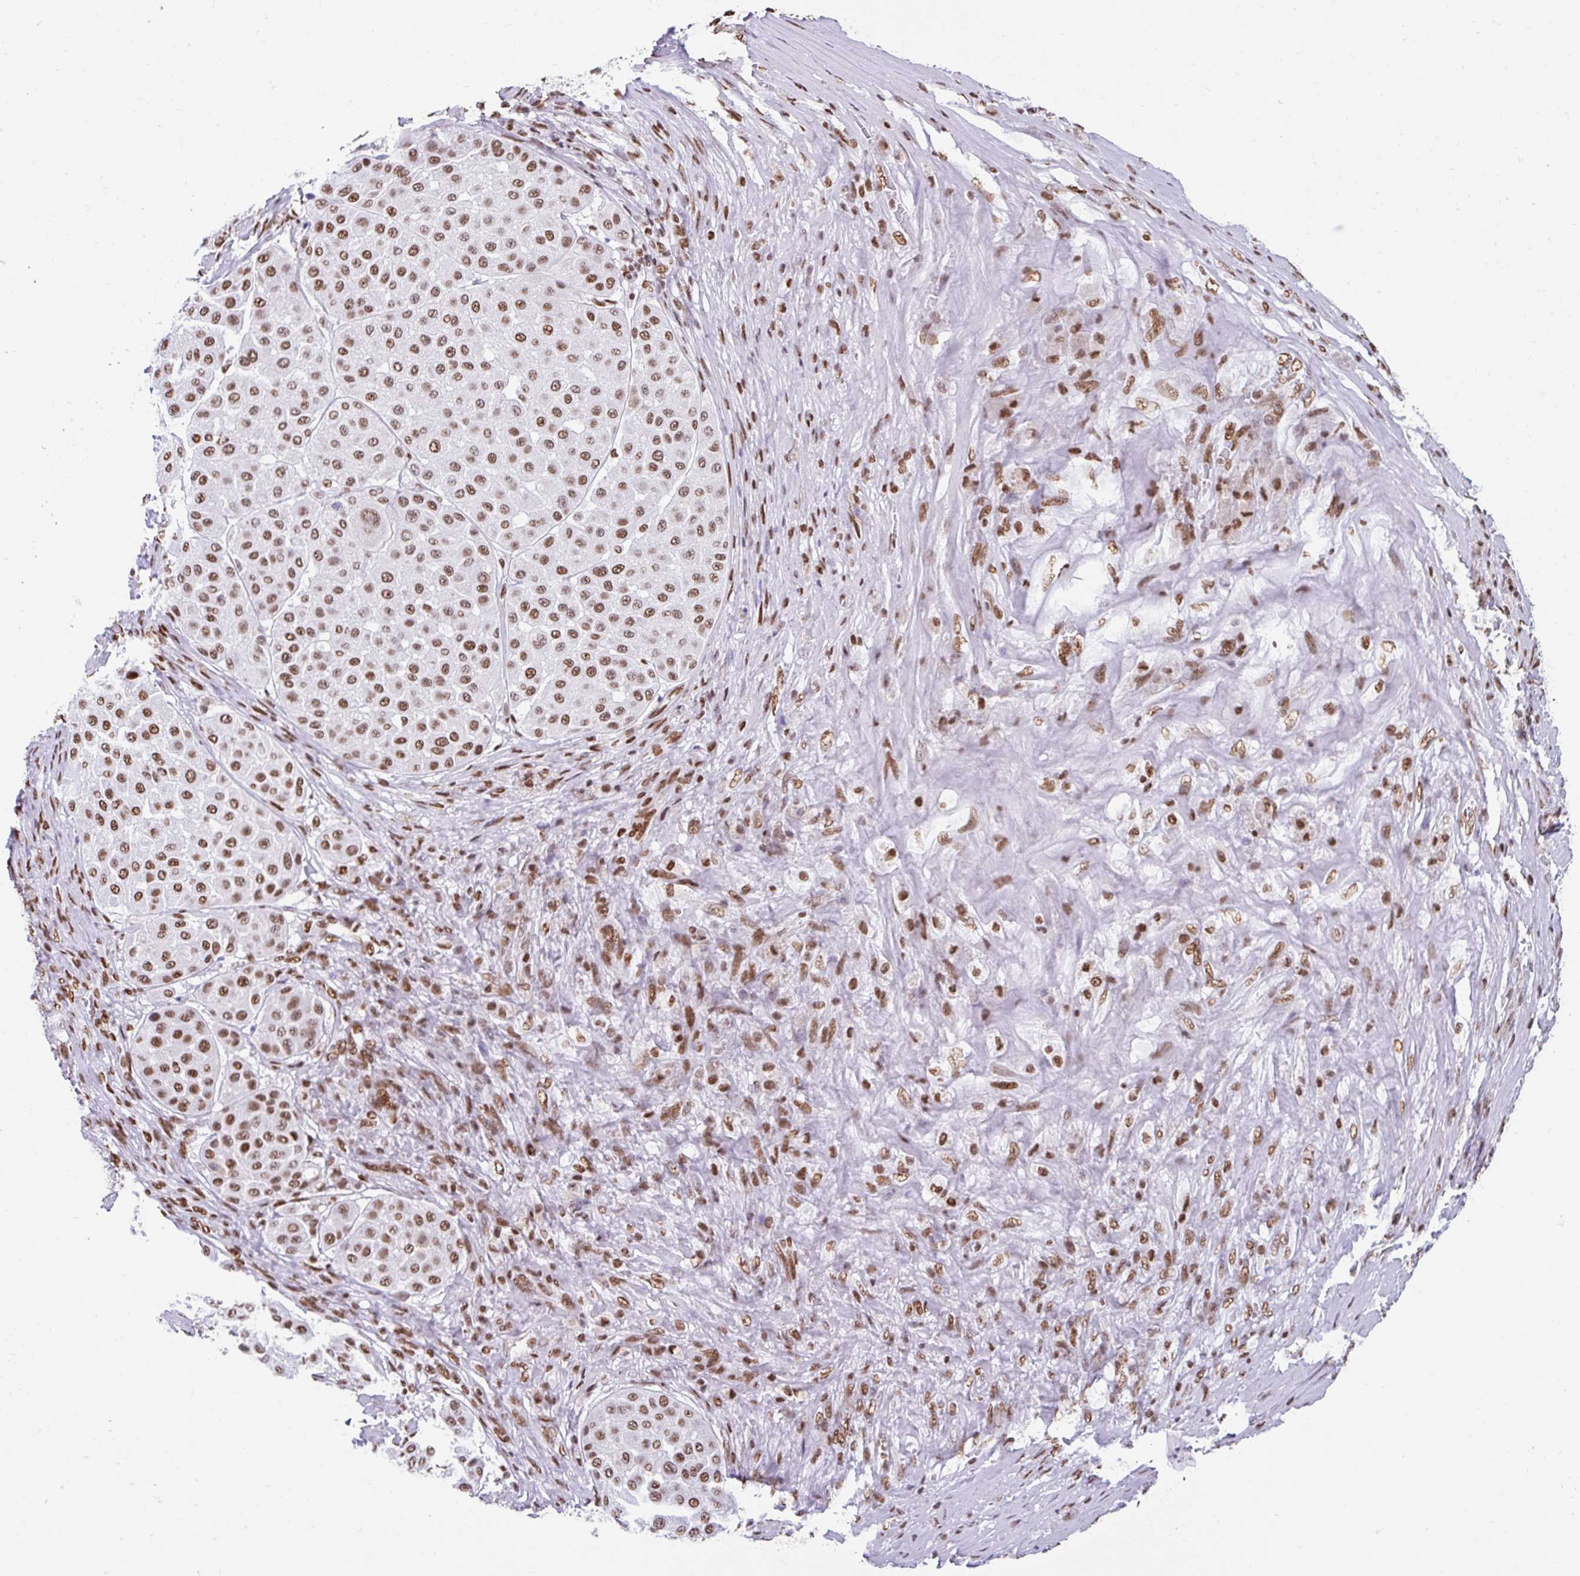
{"staining": {"intensity": "moderate", "quantity": ">75%", "location": "nuclear"}, "tissue": "melanoma", "cell_type": "Tumor cells", "image_type": "cancer", "snomed": [{"axis": "morphology", "description": "Malignant melanoma, Metastatic site"}, {"axis": "topography", "description": "Smooth muscle"}], "caption": "The photomicrograph shows a brown stain indicating the presence of a protein in the nuclear of tumor cells in malignant melanoma (metastatic site).", "gene": "KHDRBS1", "patient": {"sex": "male", "age": 41}}